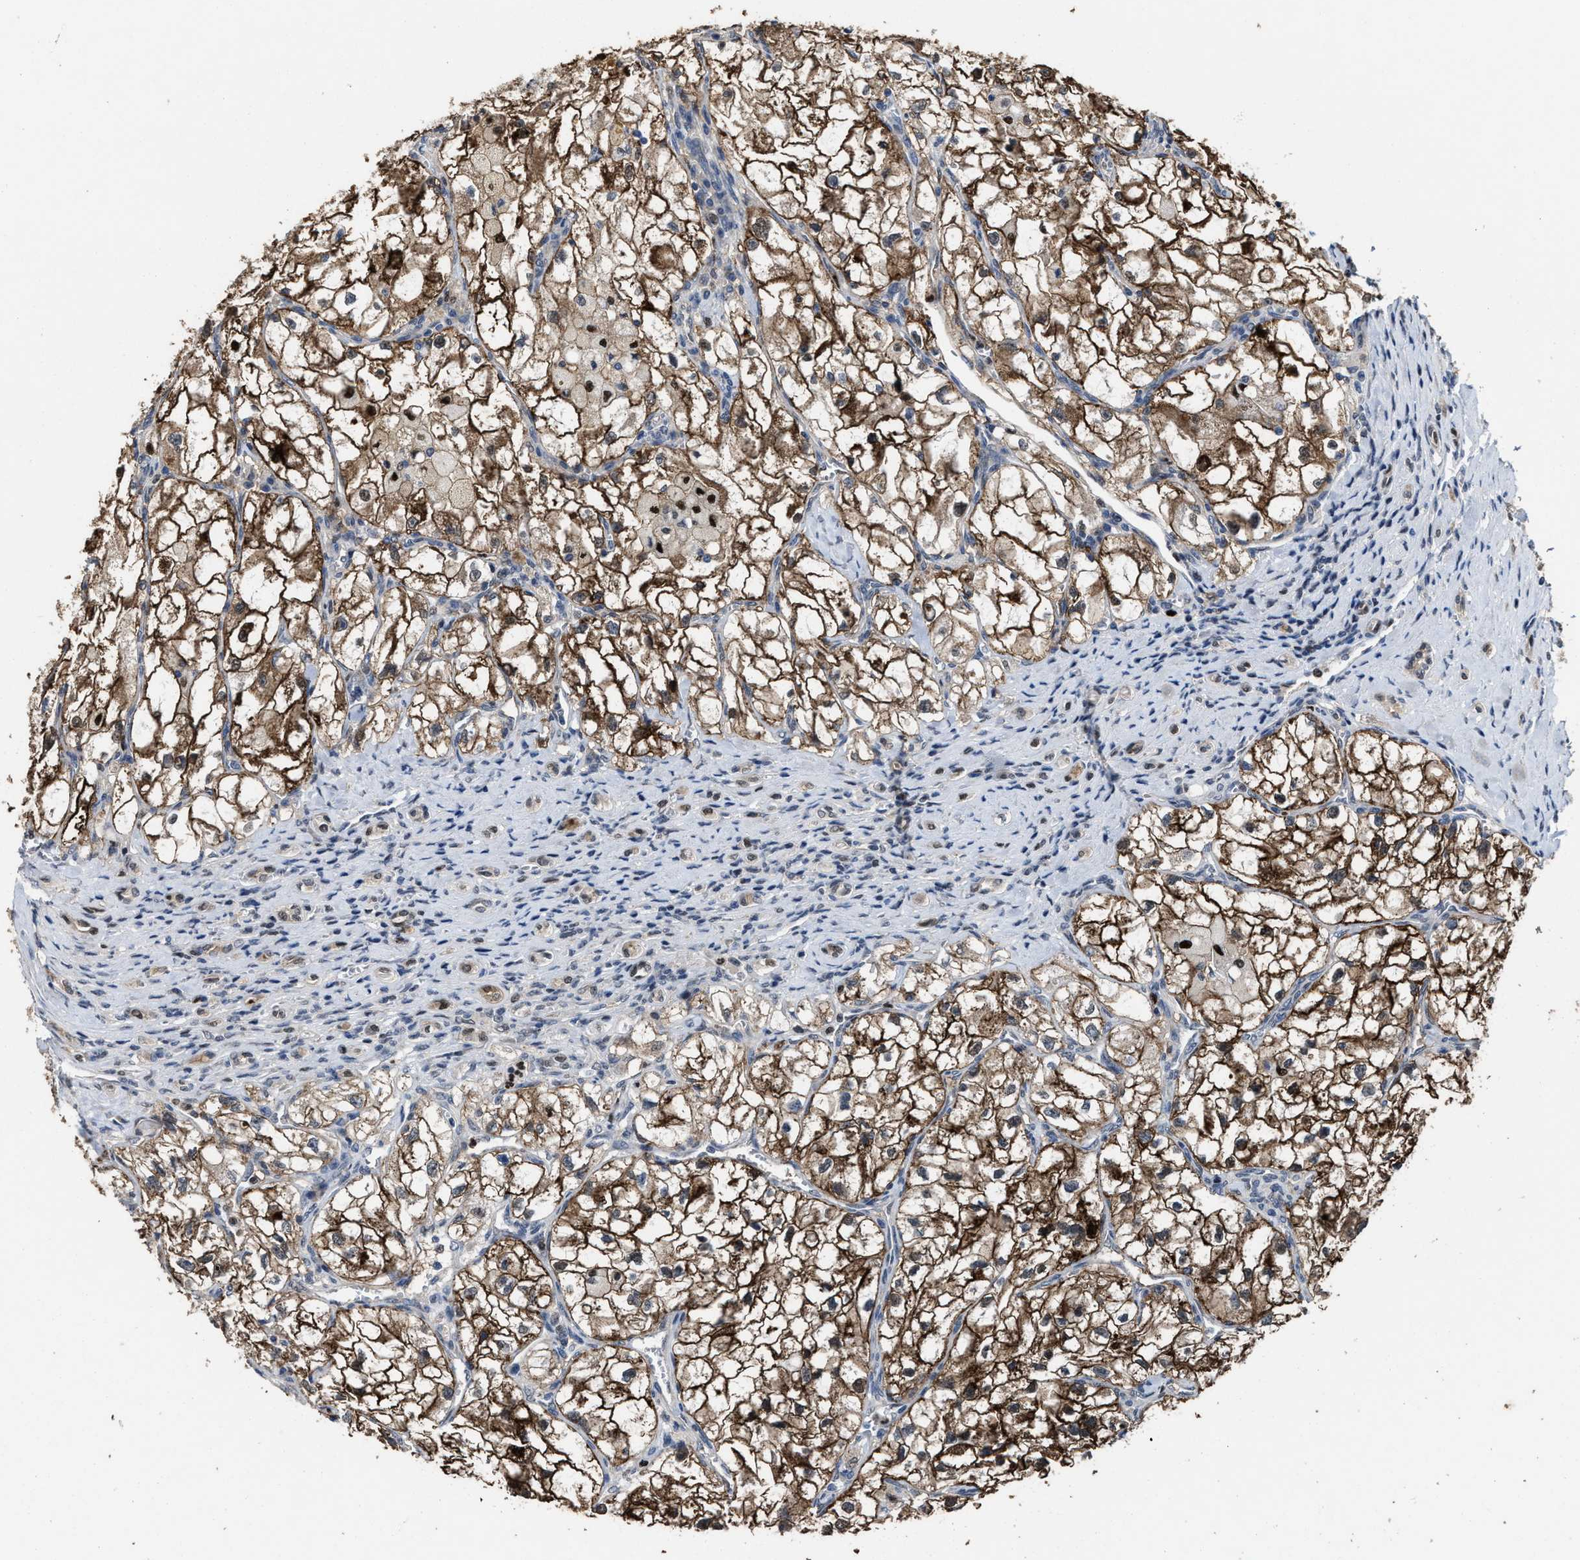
{"staining": {"intensity": "strong", "quantity": ">75%", "location": "cytoplasmic/membranous,nuclear"}, "tissue": "renal cancer", "cell_type": "Tumor cells", "image_type": "cancer", "snomed": [{"axis": "morphology", "description": "Adenocarcinoma, NOS"}, {"axis": "topography", "description": "Kidney"}], "caption": "This image reveals IHC staining of adenocarcinoma (renal), with high strong cytoplasmic/membranous and nuclear expression in approximately >75% of tumor cells.", "gene": "ZNF20", "patient": {"sex": "female", "age": 70}}